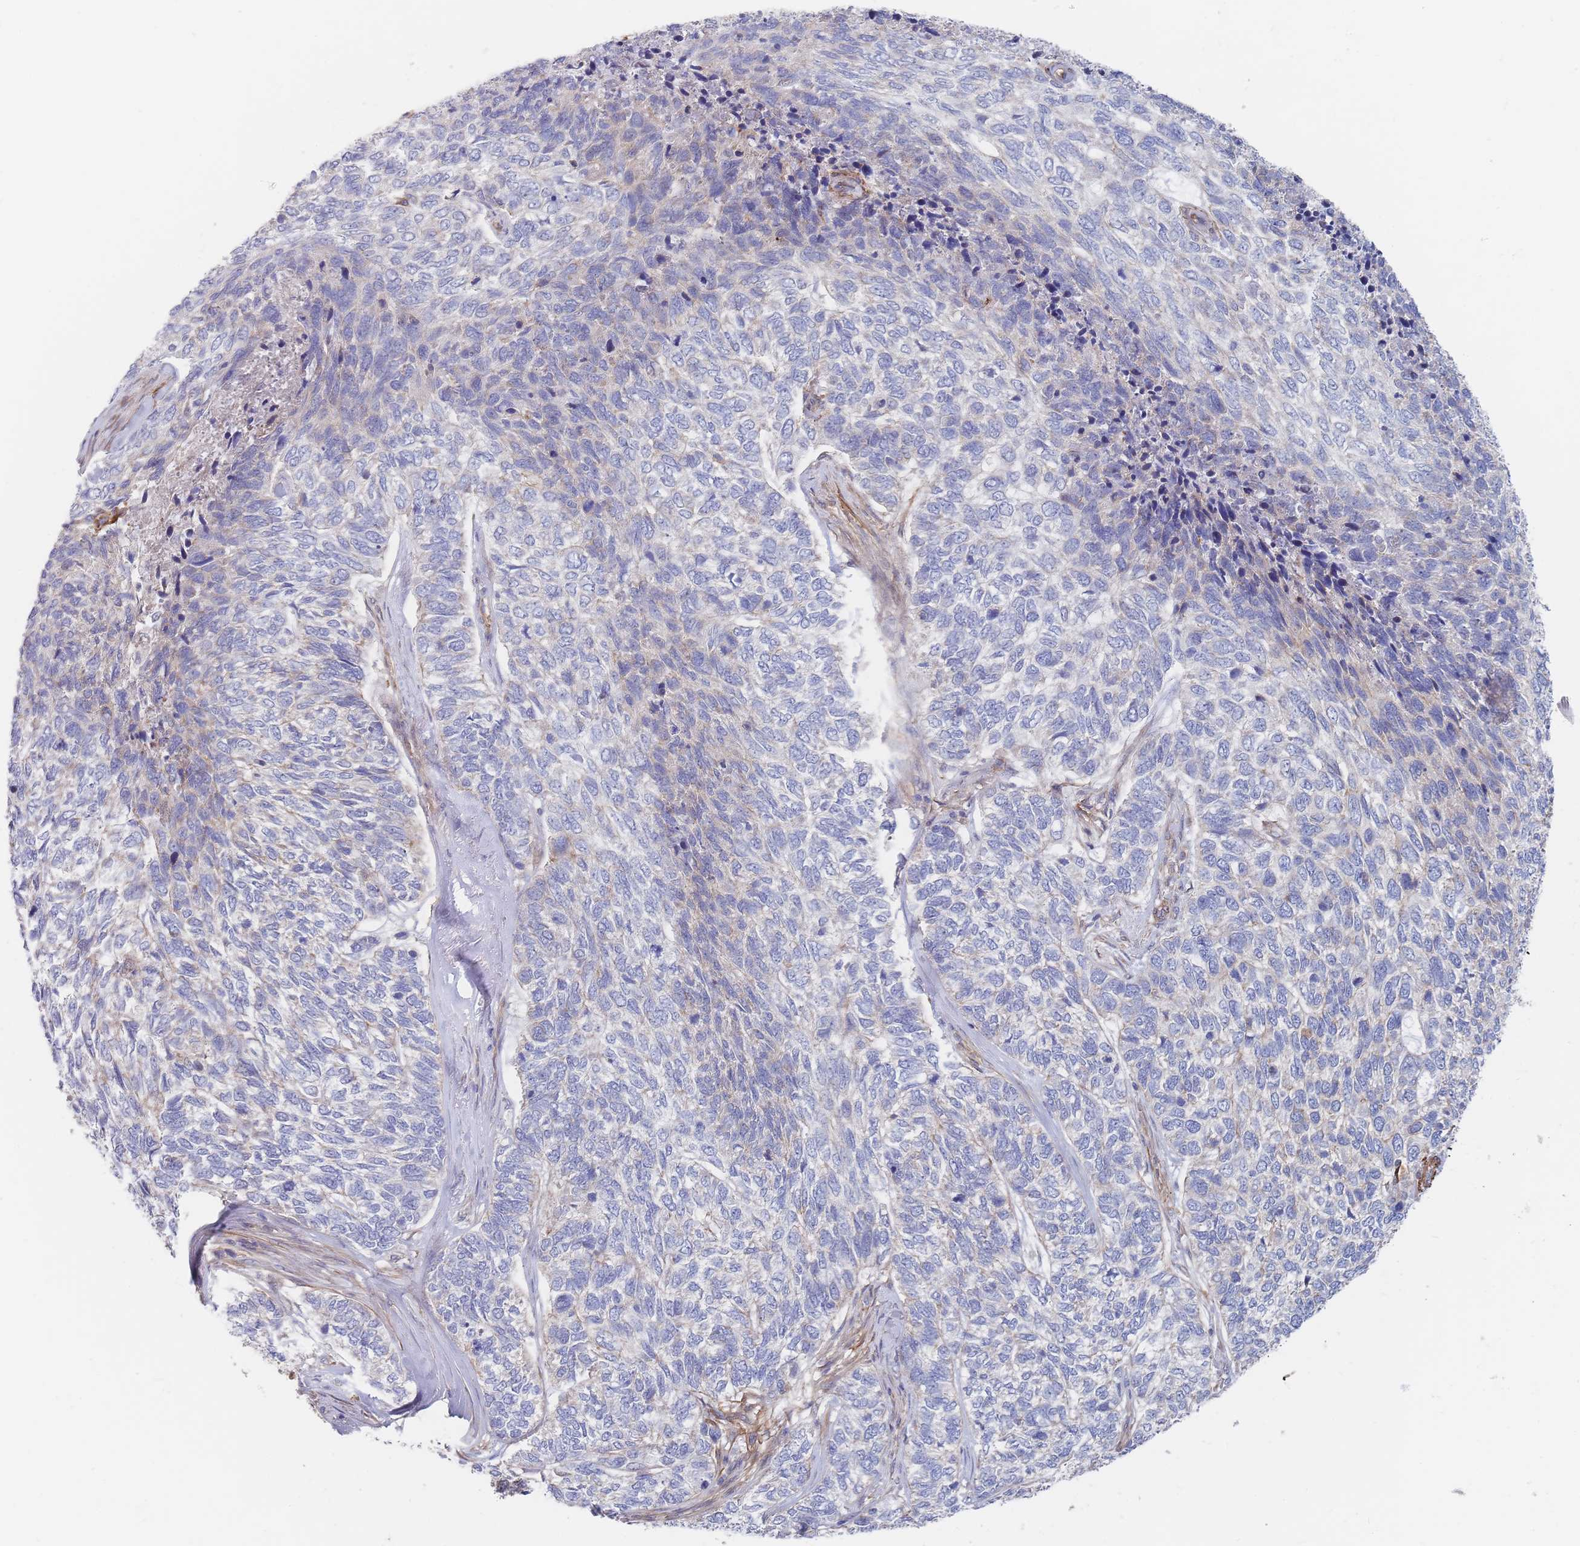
{"staining": {"intensity": "negative", "quantity": "none", "location": "none"}, "tissue": "skin cancer", "cell_type": "Tumor cells", "image_type": "cancer", "snomed": [{"axis": "morphology", "description": "Basal cell carcinoma"}, {"axis": "topography", "description": "Skin"}], "caption": "IHC histopathology image of neoplastic tissue: human skin cancer stained with DAB (3,3'-diaminobenzidine) shows no significant protein expression in tumor cells.", "gene": "G6PC1", "patient": {"sex": "female", "age": 65}}